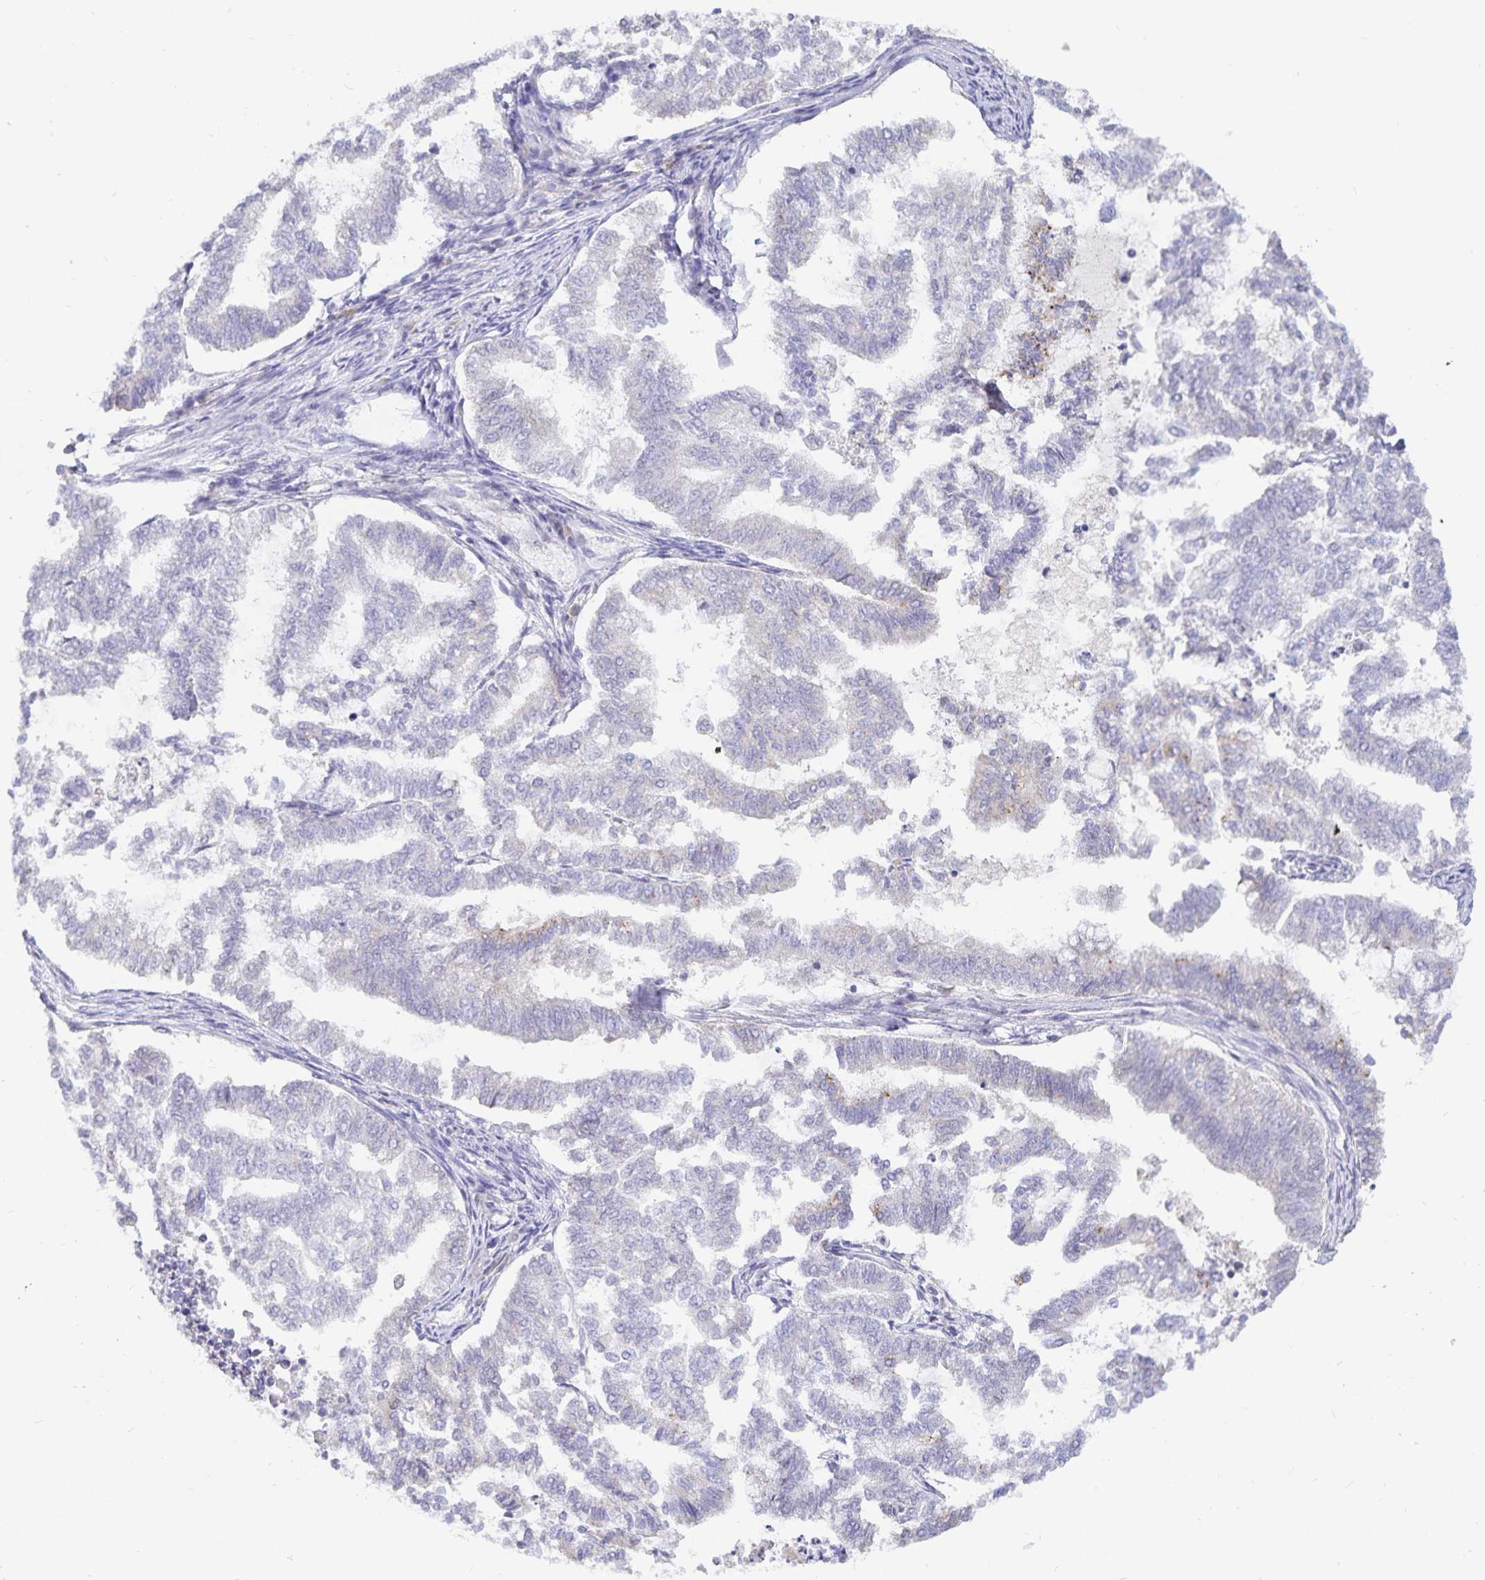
{"staining": {"intensity": "negative", "quantity": "none", "location": "none"}, "tissue": "endometrial cancer", "cell_type": "Tumor cells", "image_type": "cancer", "snomed": [{"axis": "morphology", "description": "Adenocarcinoma, NOS"}, {"axis": "topography", "description": "Endometrium"}], "caption": "Protein analysis of adenocarcinoma (endometrial) demonstrates no significant positivity in tumor cells.", "gene": "PKHD1", "patient": {"sex": "female", "age": 79}}